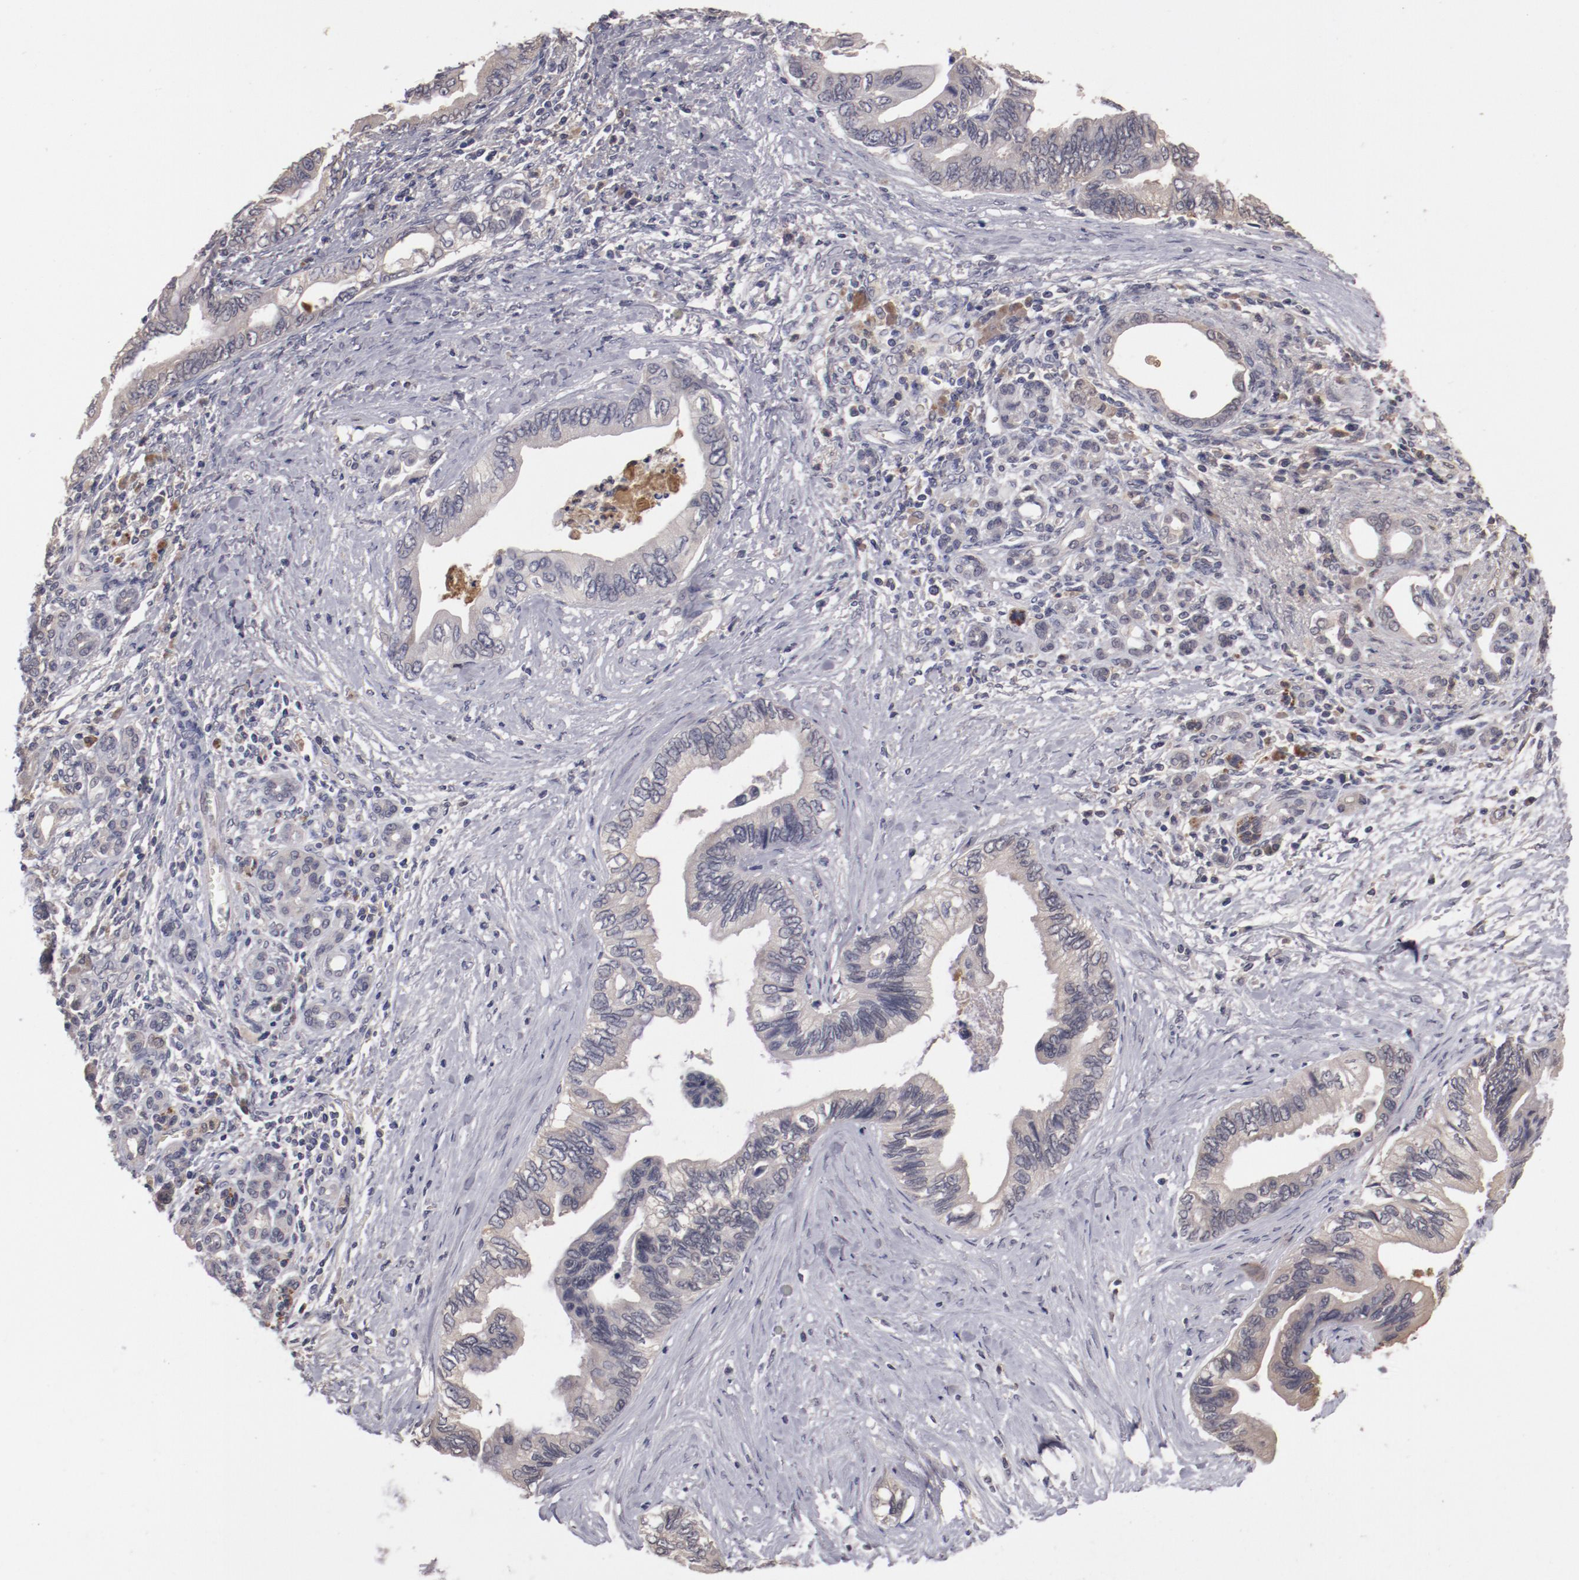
{"staining": {"intensity": "negative", "quantity": "none", "location": "none"}, "tissue": "pancreatic cancer", "cell_type": "Tumor cells", "image_type": "cancer", "snomed": [{"axis": "morphology", "description": "Adenocarcinoma, NOS"}, {"axis": "topography", "description": "Pancreas"}], "caption": "Pancreatic cancer stained for a protein using IHC shows no expression tumor cells.", "gene": "CP", "patient": {"sex": "female", "age": 66}}